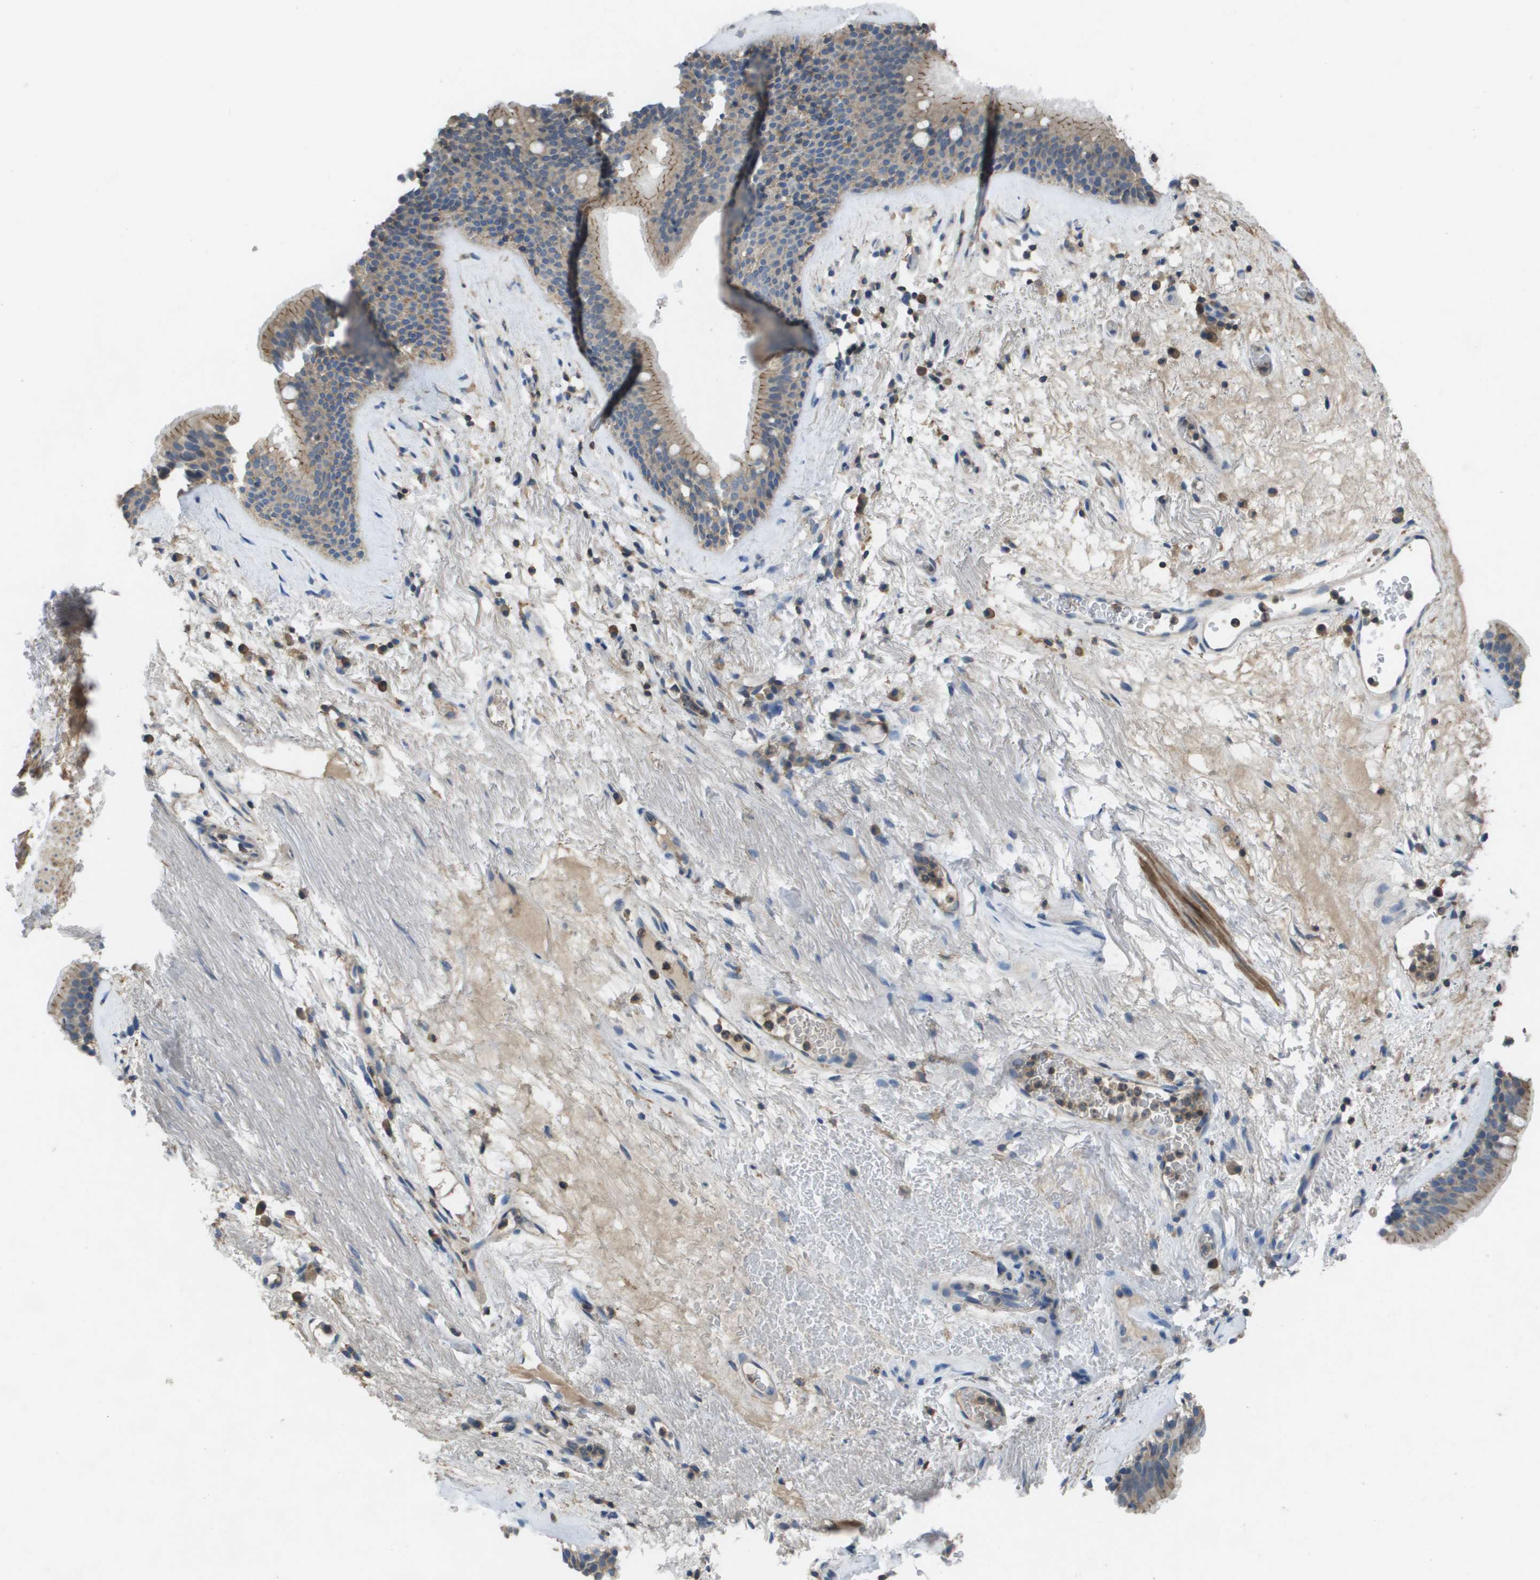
{"staining": {"intensity": "weak", "quantity": ">75%", "location": "cytoplasmic/membranous"}, "tissue": "bronchus", "cell_type": "Respiratory epithelial cells", "image_type": "normal", "snomed": [{"axis": "morphology", "description": "Normal tissue, NOS"}, {"axis": "topography", "description": "Cartilage tissue"}], "caption": "Benign bronchus exhibits weak cytoplasmic/membranous expression in about >75% of respiratory epithelial cells, visualized by immunohistochemistry.", "gene": "CLCA4", "patient": {"sex": "female", "age": 63}}